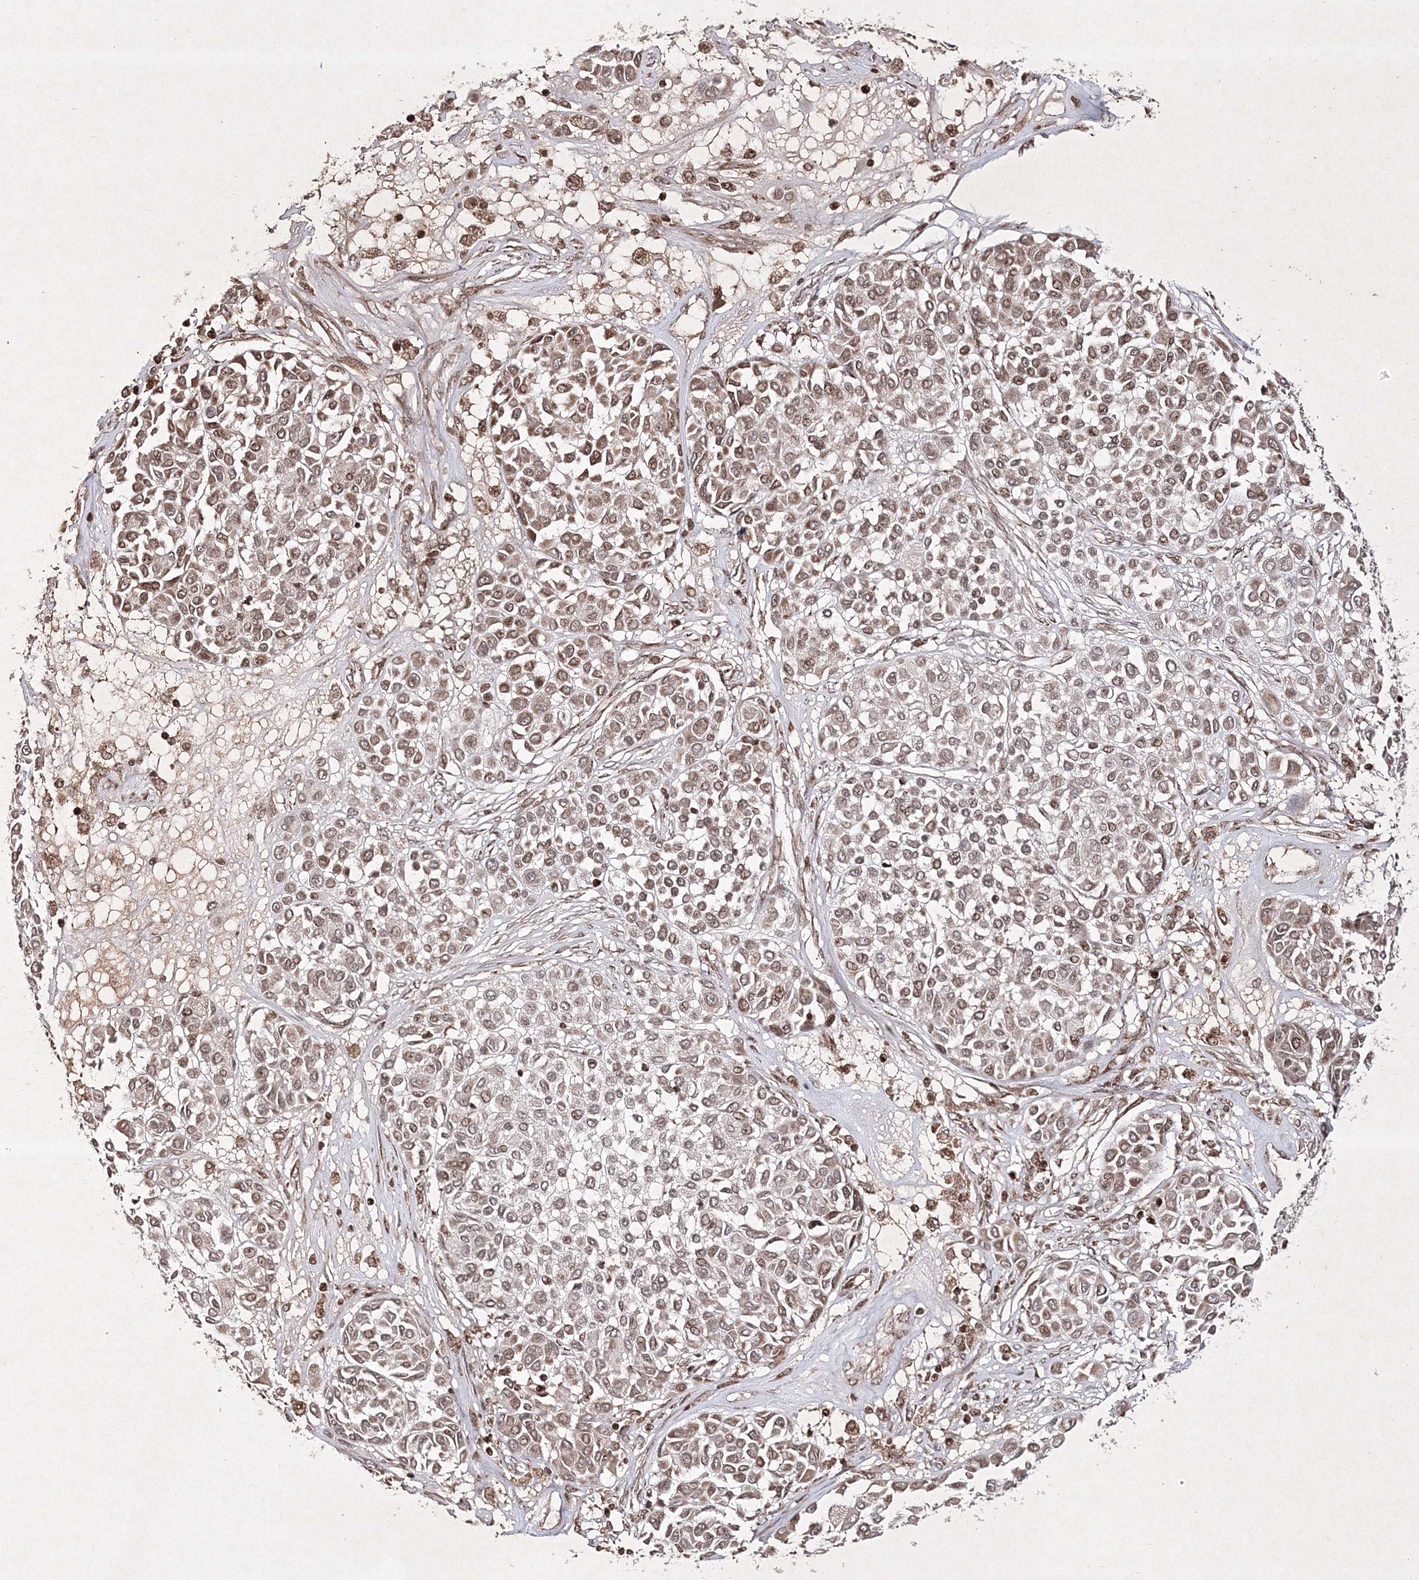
{"staining": {"intensity": "moderate", "quantity": ">75%", "location": "cytoplasmic/membranous,nuclear"}, "tissue": "melanoma", "cell_type": "Tumor cells", "image_type": "cancer", "snomed": [{"axis": "morphology", "description": "Malignant melanoma, Metastatic site"}, {"axis": "topography", "description": "Soft tissue"}], "caption": "A micrograph of melanoma stained for a protein reveals moderate cytoplasmic/membranous and nuclear brown staining in tumor cells.", "gene": "CARM1", "patient": {"sex": "male", "age": 41}}